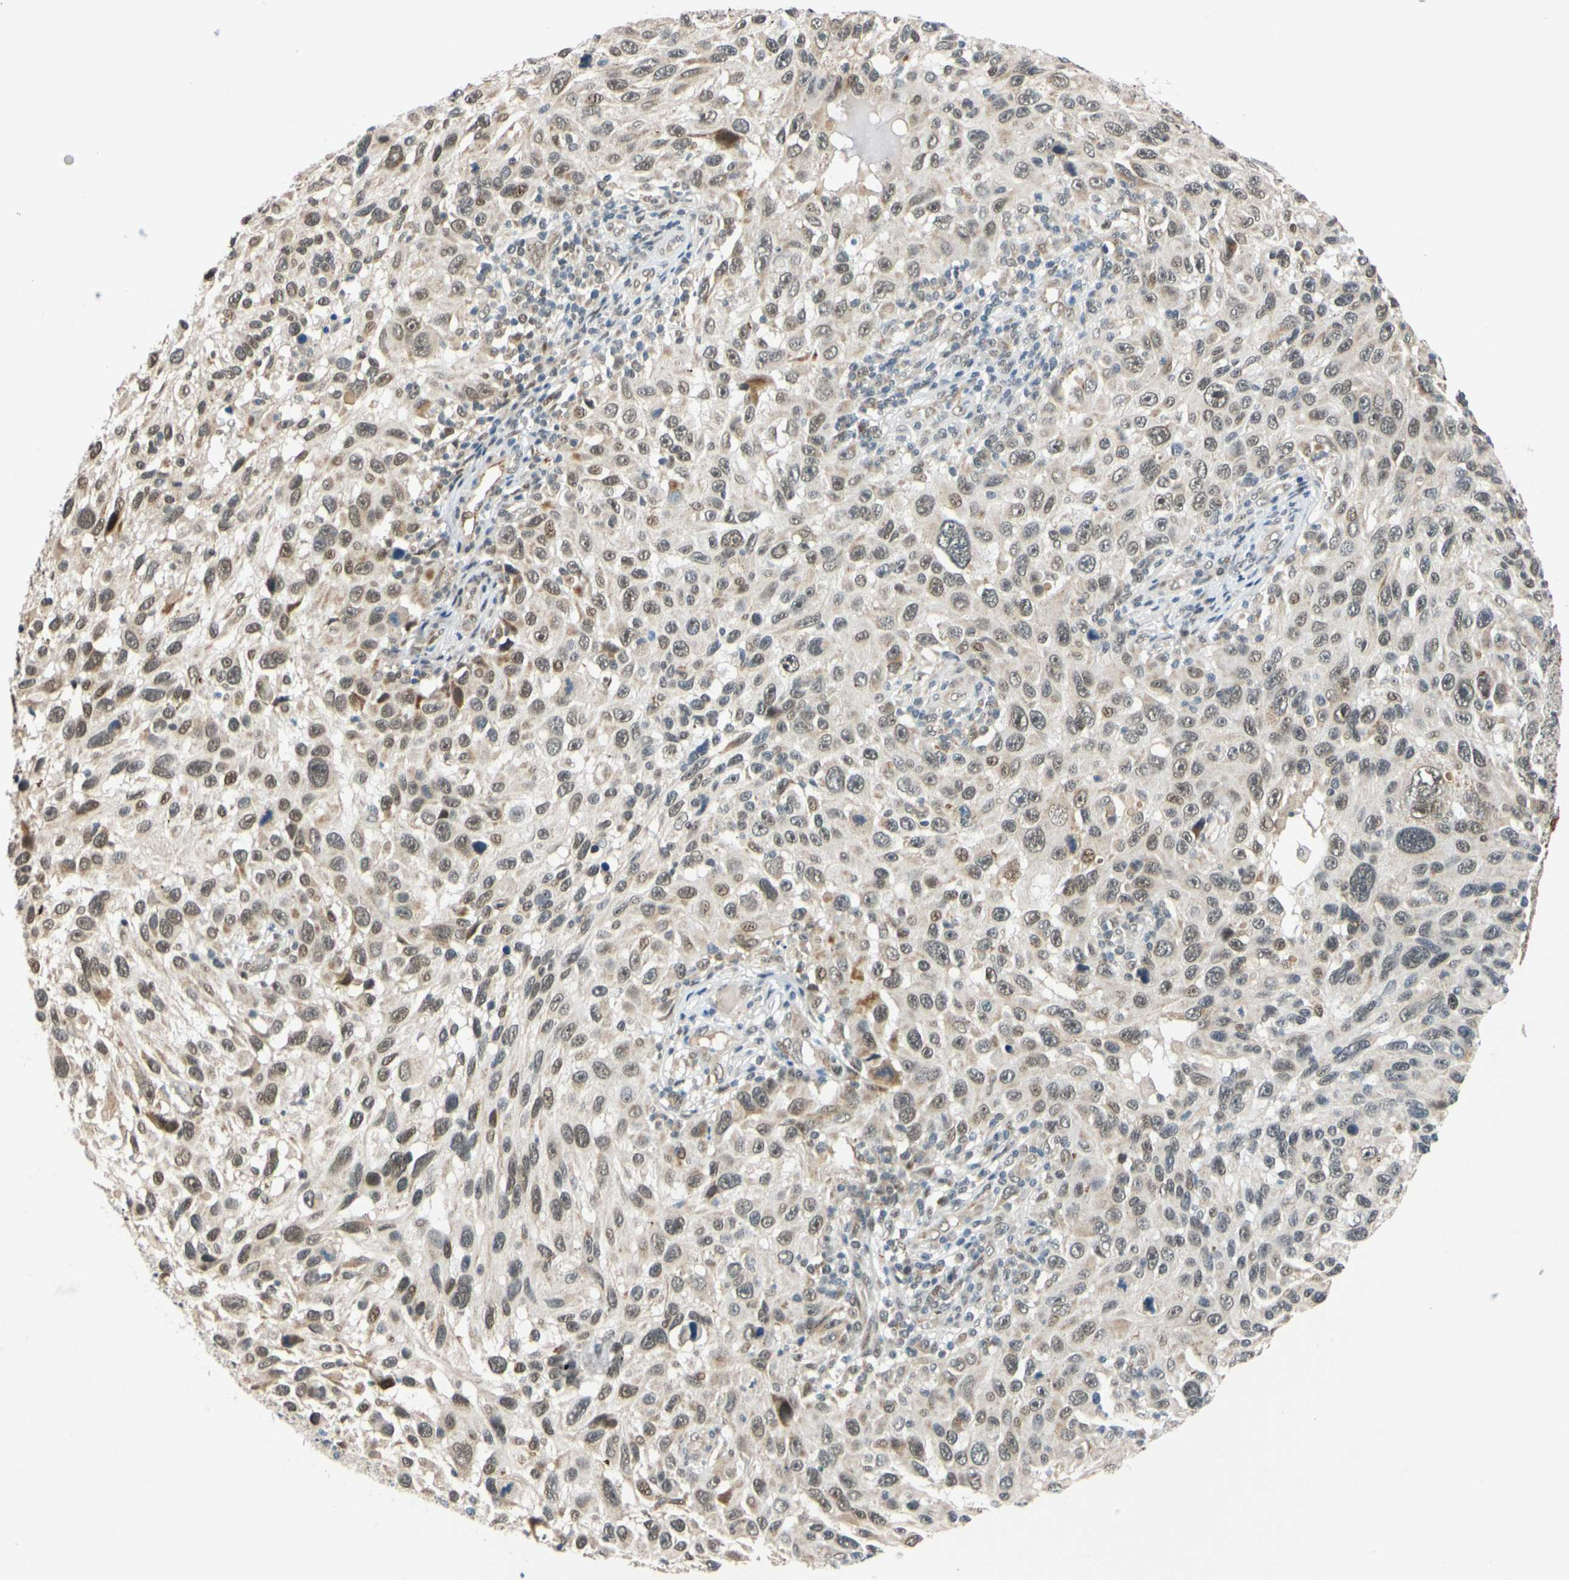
{"staining": {"intensity": "weak", "quantity": ">75%", "location": "cytoplasmic/membranous,nuclear"}, "tissue": "melanoma", "cell_type": "Tumor cells", "image_type": "cancer", "snomed": [{"axis": "morphology", "description": "Malignant melanoma, NOS"}, {"axis": "topography", "description": "Skin"}], "caption": "Tumor cells demonstrate low levels of weak cytoplasmic/membranous and nuclear expression in approximately >75% of cells in malignant melanoma.", "gene": "POGZ", "patient": {"sex": "male", "age": 53}}